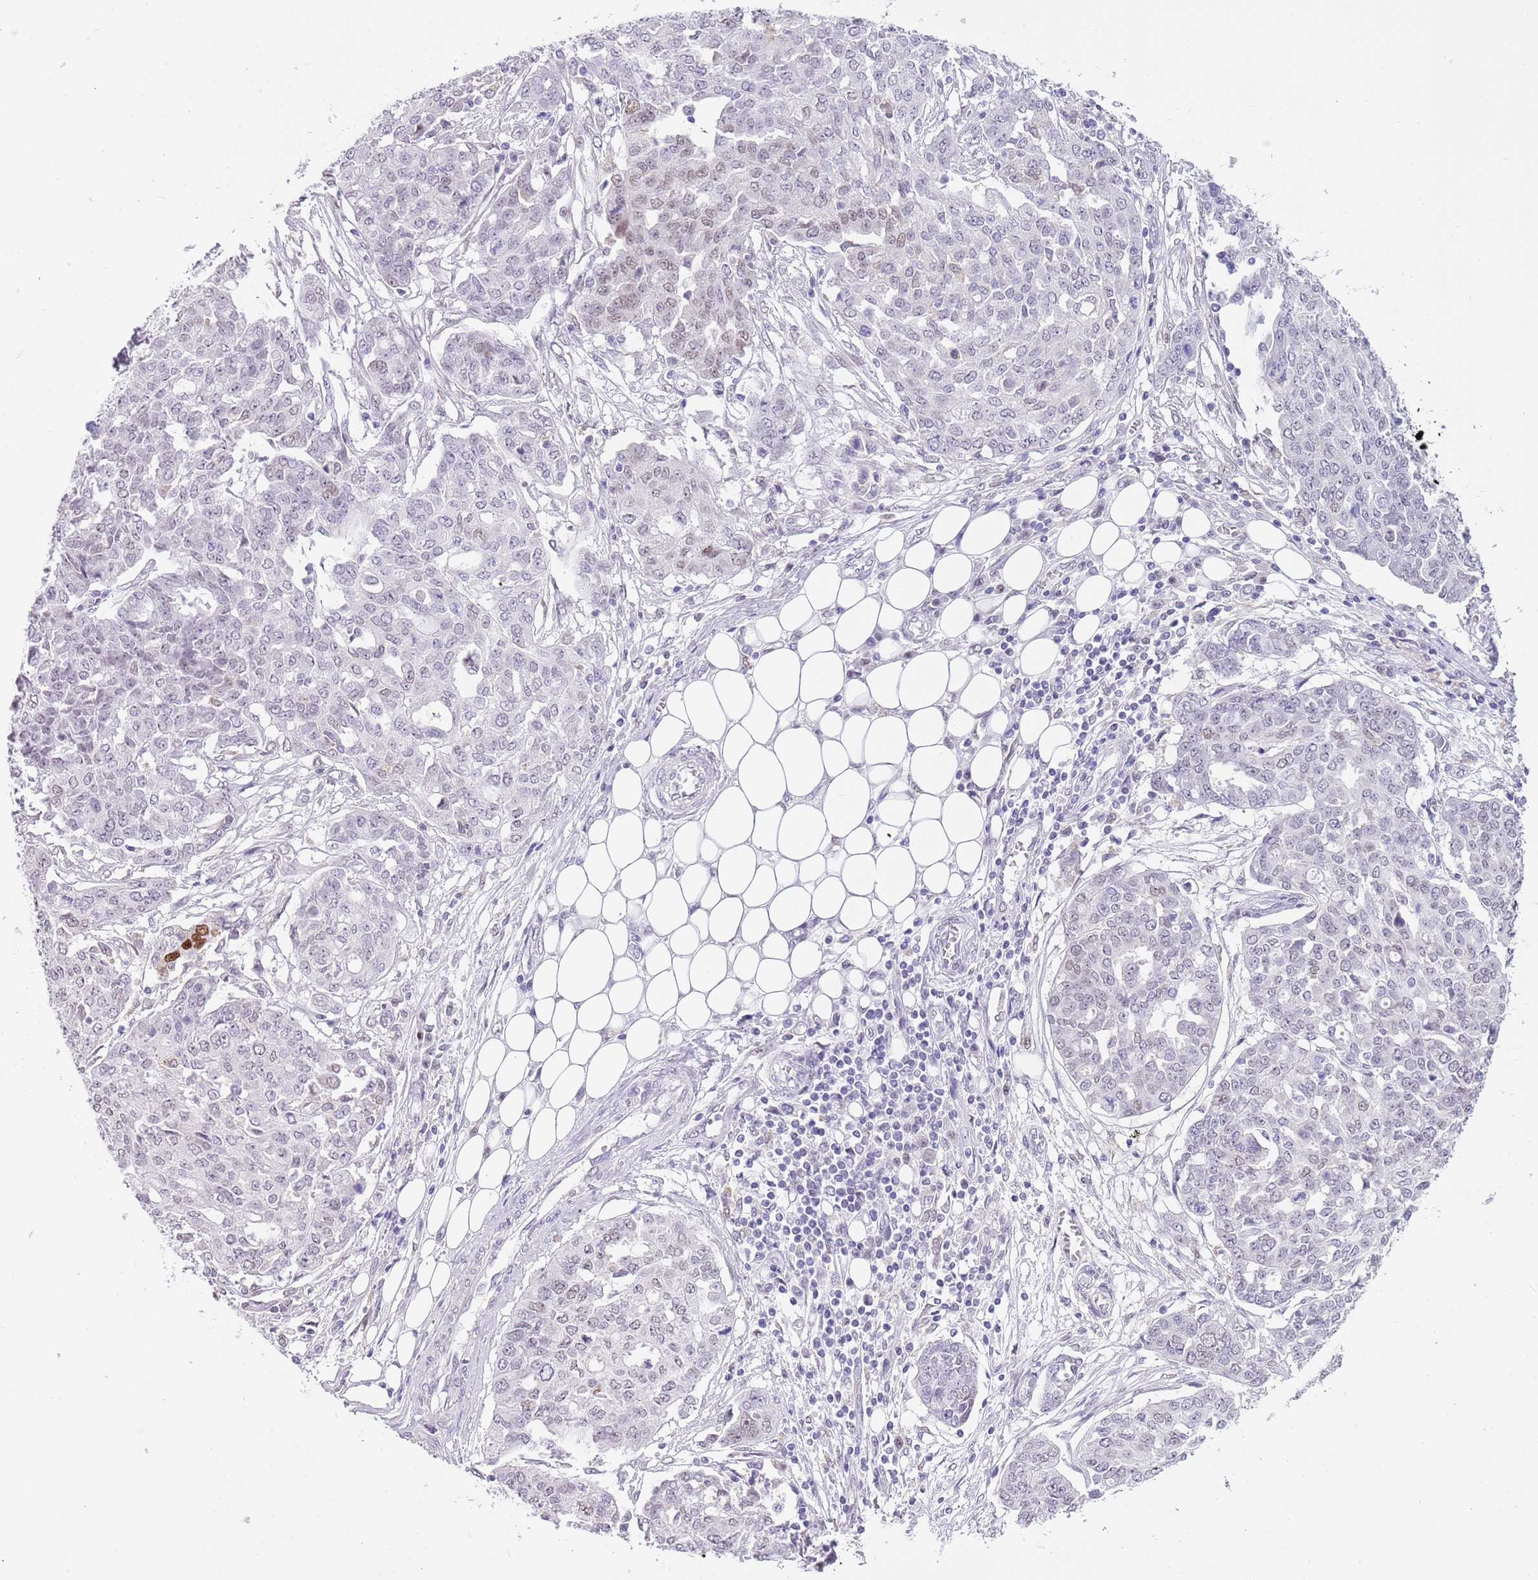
{"staining": {"intensity": "weak", "quantity": "<25%", "location": "nuclear"}, "tissue": "ovarian cancer", "cell_type": "Tumor cells", "image_type": "cancer", "snomed": [{"axis": "morphology", "description": "Cystadenocarcinoma, serous, NOS"}, {"axis": "topography", "description": "Soft tissue"}, {"axis": "topography", "description": "Ovary"}], "caption": "An IHC histopathology image of ovarian cancer is shown. There is no staining in tumor cells of ovarian cancer.", "gene": "PPP1R17", "patient": {"sex": "female", "age": 57}}